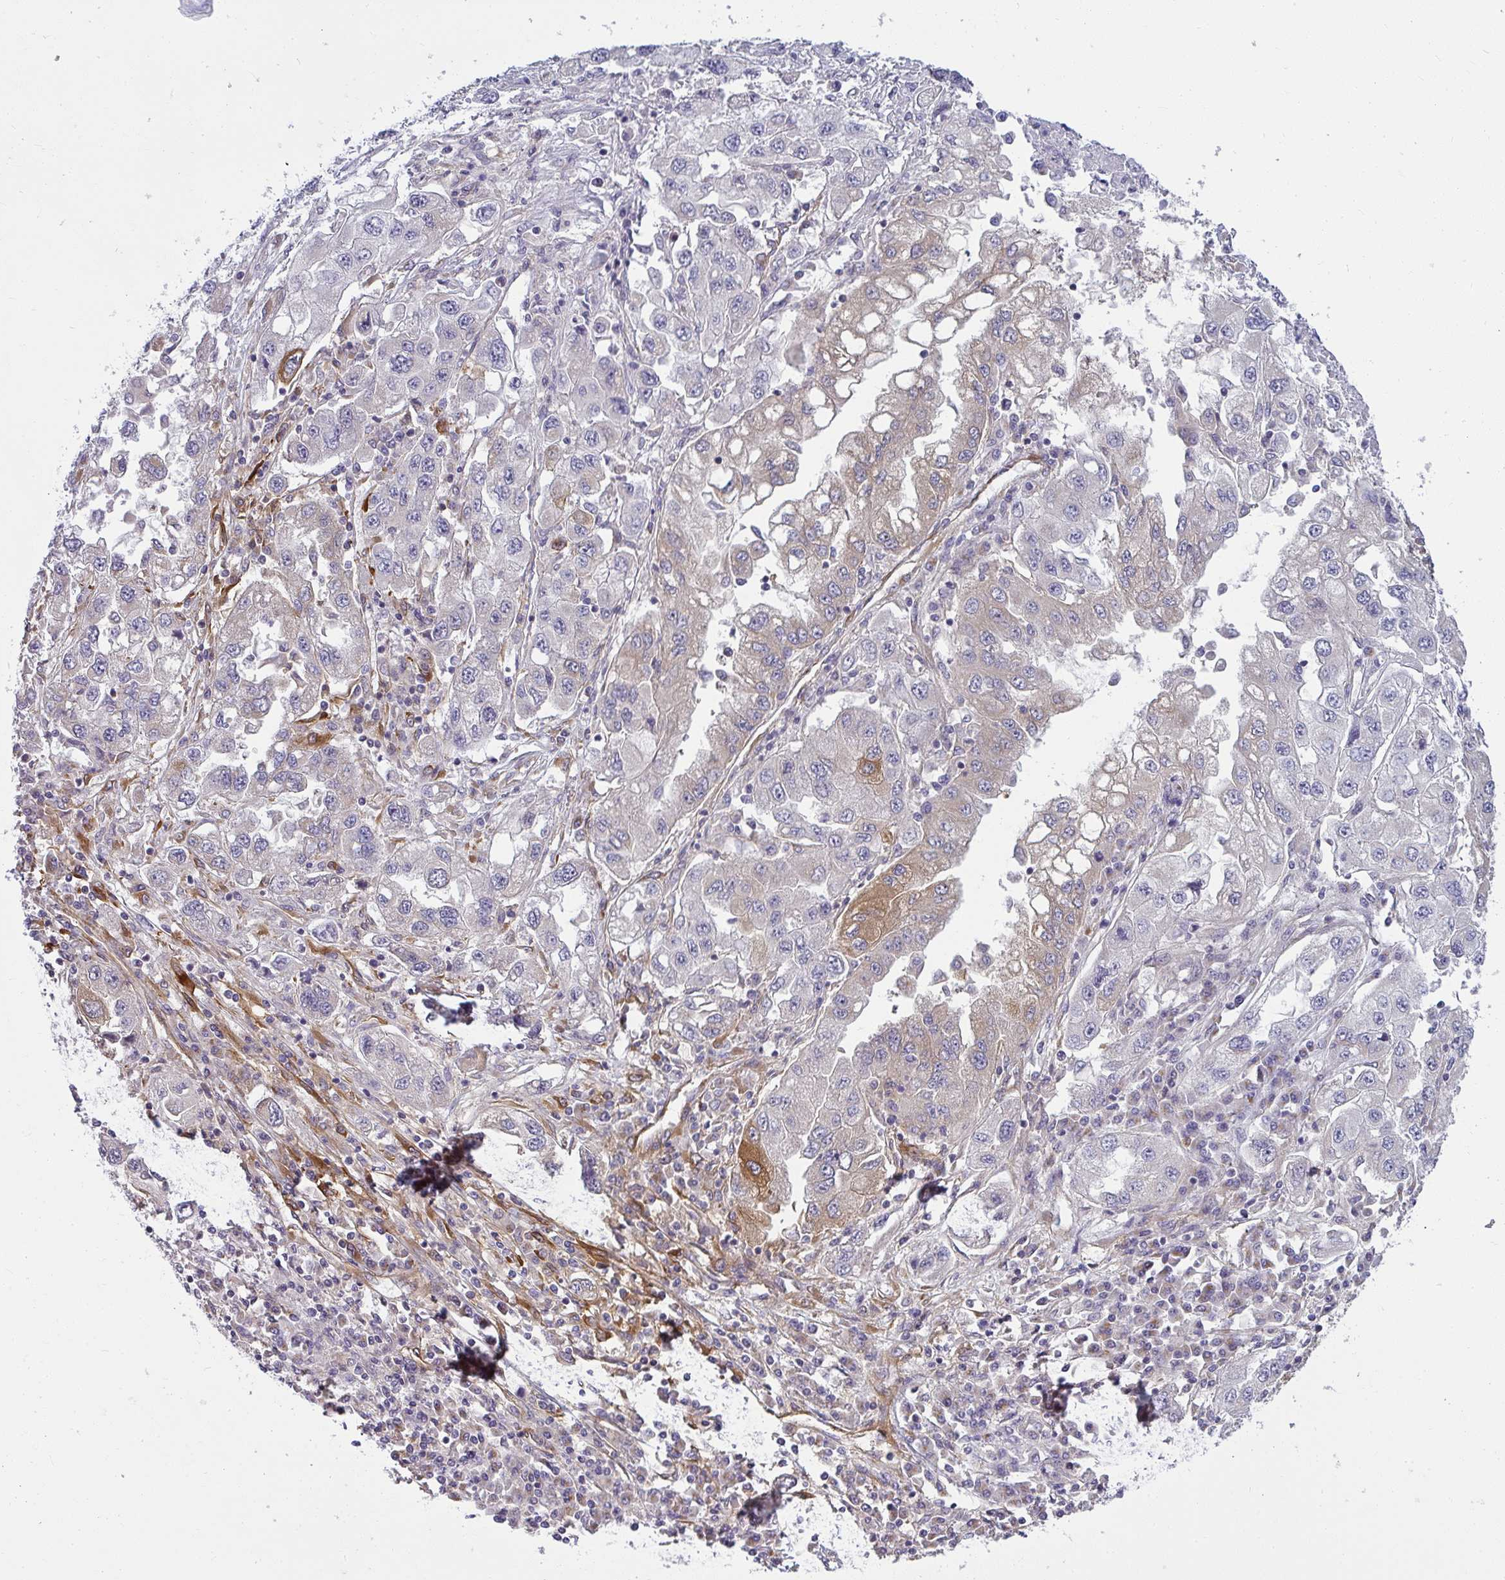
{"staining": {"intensity": "moderate", "quantity": "<25%", "location": "cytoplasmic/membranous"}, "tissue": "lung cancer", "cell_type": "Tumor cells", "image_type": "cancer", "snomed": [{"axis": "morphology", "description": "Adenocarcinoma, NOS"}, {"axis": "morphology", "description": "Adenocarcinoma primary or metastatic"}, {"axis": "topography", "description": "Lung"}], "caption": "Brown immunohistochemical staining in human lung cancer (adenocarcinoma primary or metastatic) demonstrates moderate cytoplasmic/membranous positivity in approximately <25% of tumor cells.", "gene": "IFIT3", "patient": {"sex": "male", "age": 74}}